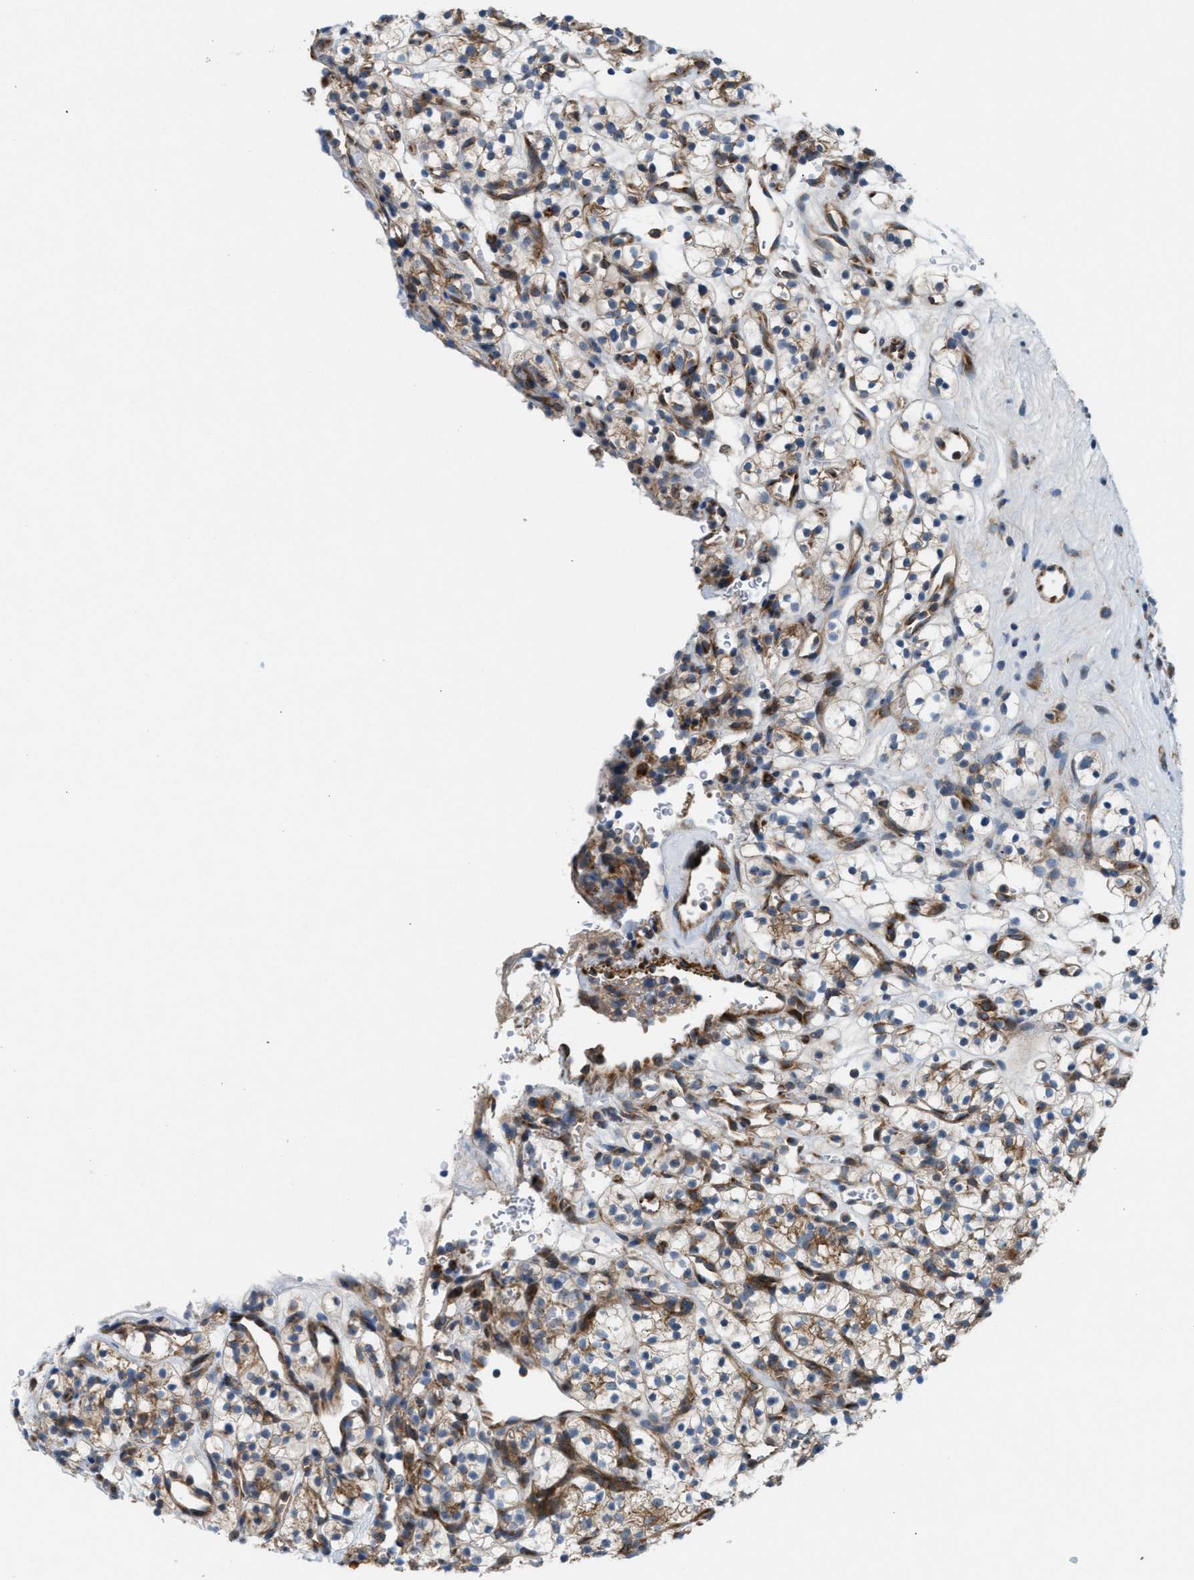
{"staining": {"intensity": "moderate", "quantity": "25%-75%", "location": "cytoplasmic/membranous"}, "tissue": "renal cancer", "cell_type": "Tumor cells", "image_type": "cancer", "snomed": [{"axis": "morphology", "description": "Adenocarcinoma, NOS"}, {"axis": "topography", "description": "Kidney"}], "caption": "Renal cancer (adenocarcinoma) stained with DAB (3,3'-diaminobenzidine) immunohistochemistry exhibits medium levels of moderate cytoplasmic/membranous staining in about 25%-75% of tumor cells. (brown staining indicates protein expression, while blue staining denotes nuclei).", "gene": "CYB5D1", "patient": {"sex": "female", "age": 57}}